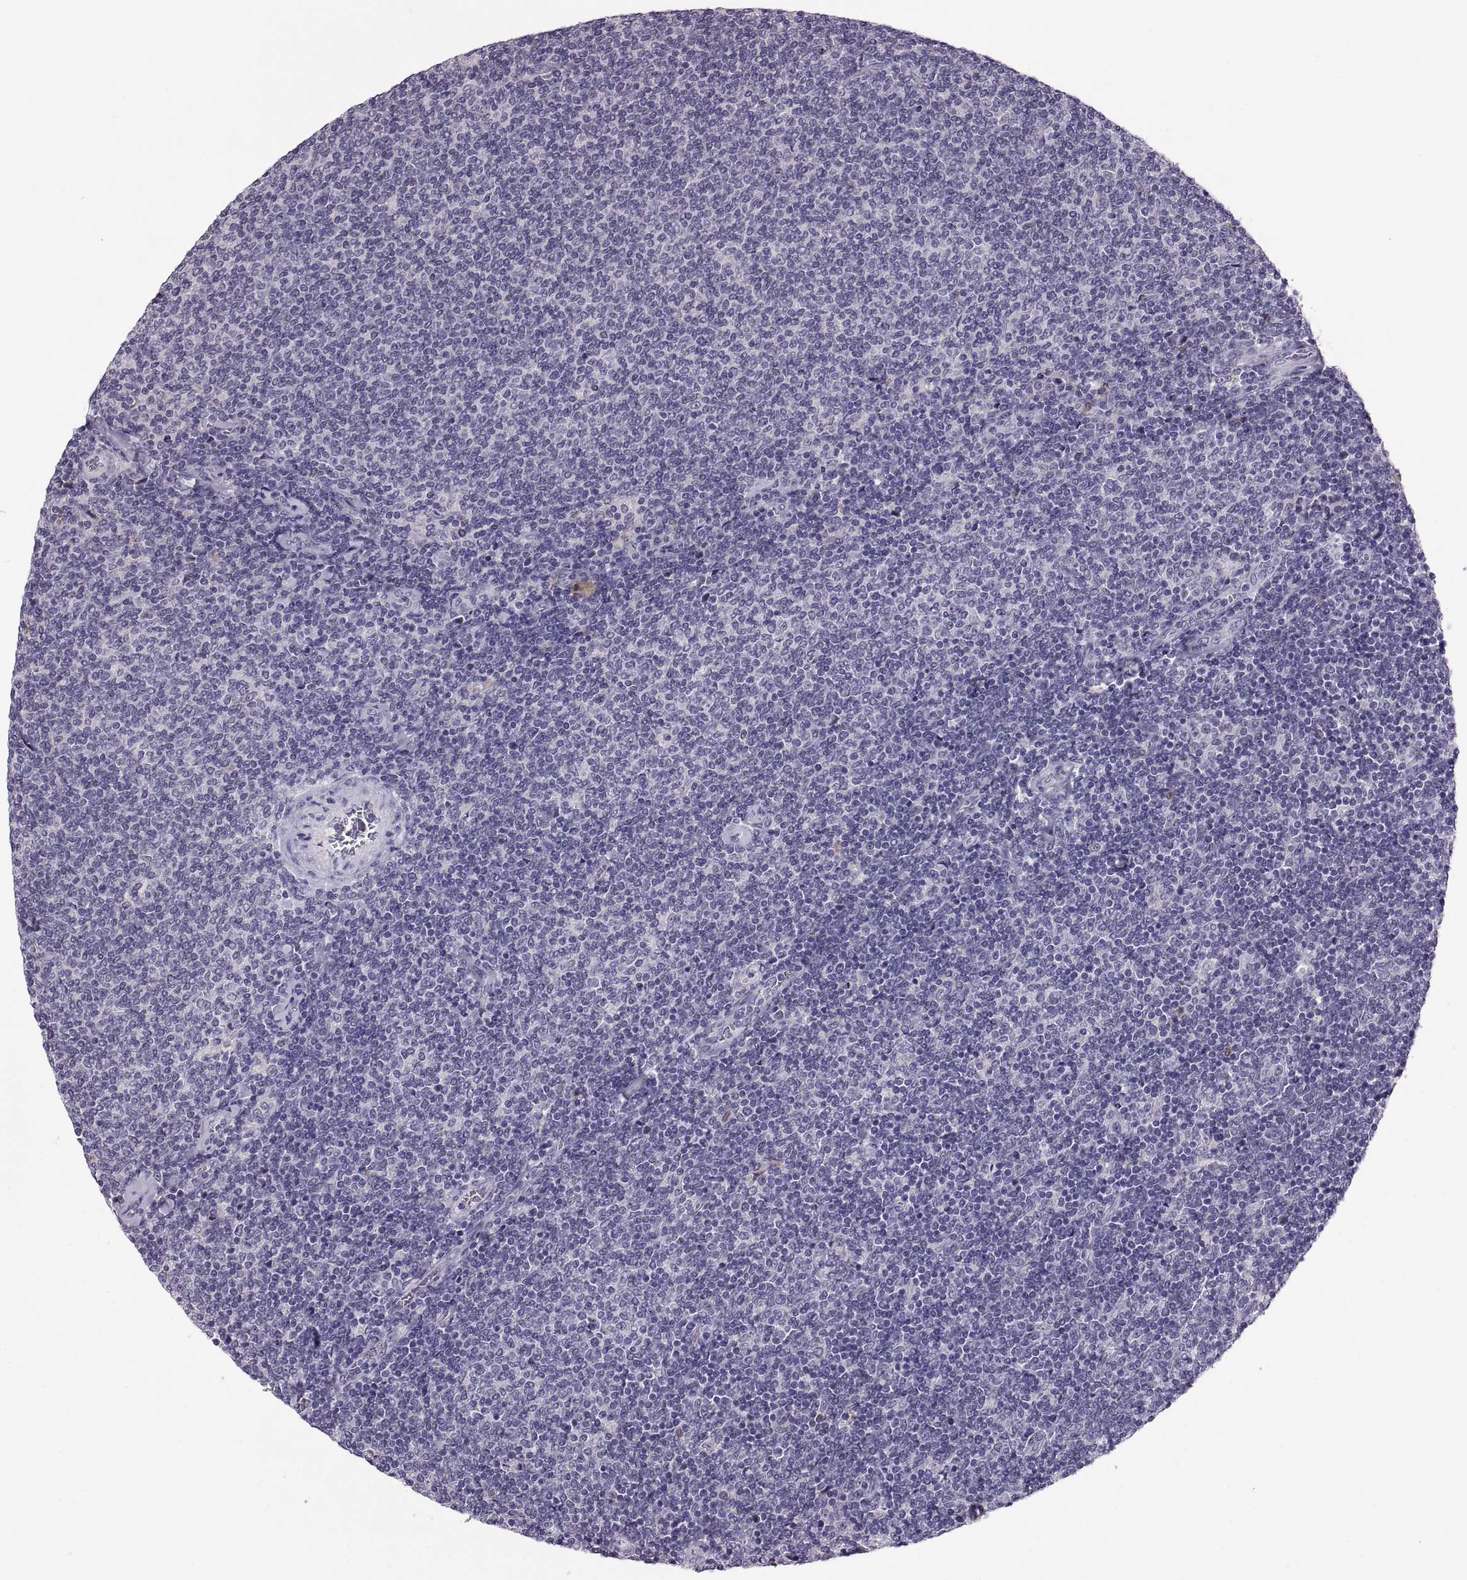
{"staining": {"intensity": "negative", "quantity": "none", "location": "none"}, "tissue": "lymphoma", "cell_type": "Tumor cells", "image_type": "cancer", "snomed": [{"axis": "morphology", "description": "Malignant lymphoma, non-Hodgkin's type, Low grade"}, {"axis": "topography", "description": "Lymph node"}], "caption": "An IHC image of lymphoma is shown. There is no staining in tumor cells of lymphoma. Nuclei are stained in blue.", "gene": "MAGEB18", "patient": {"sex": "male", "age": 52}}